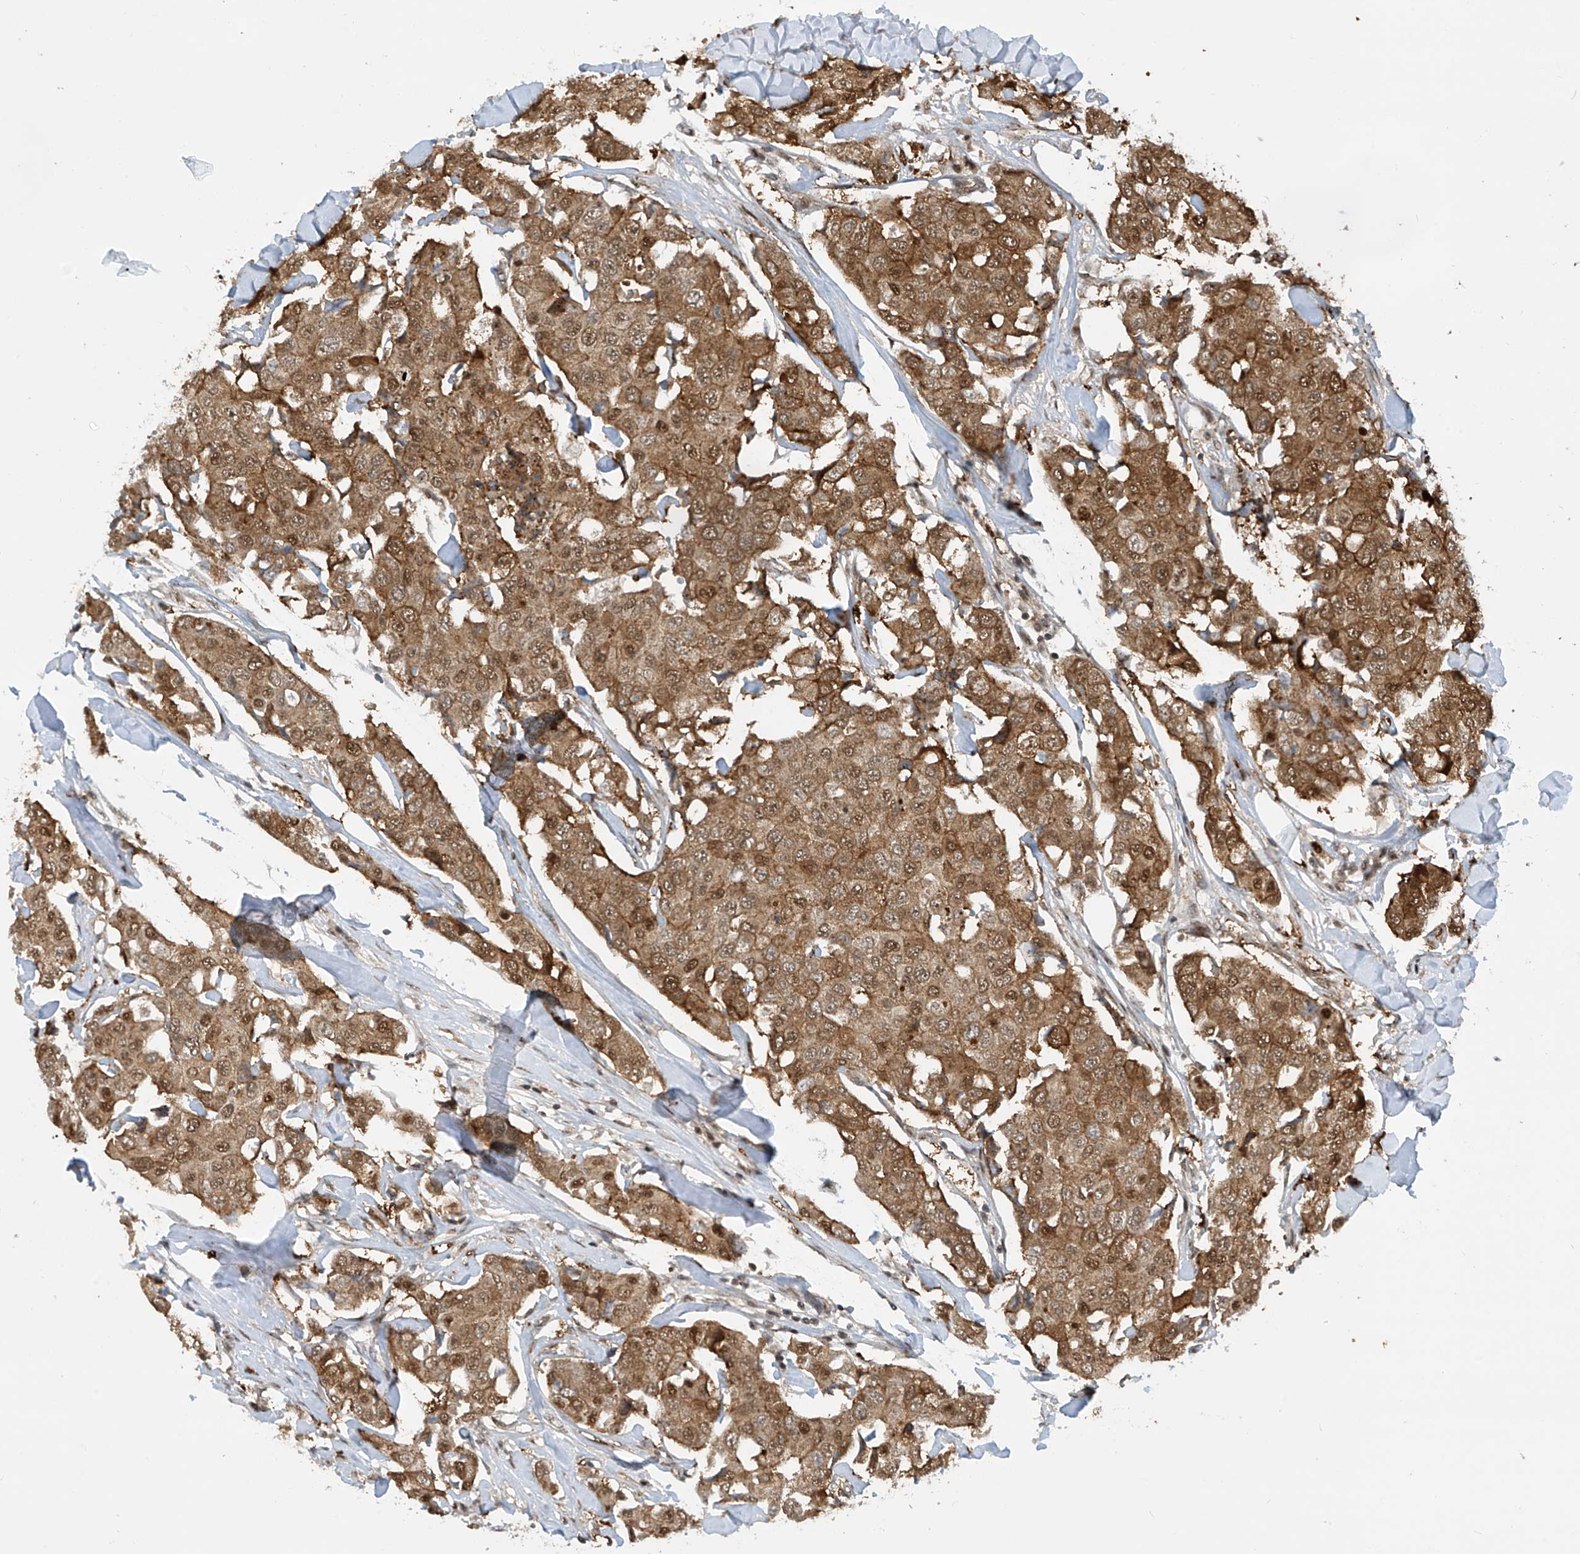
{"staining": {"intensity": "moderate", "quantity": ">75%", "location": "cytoplasmic/membranous,nuclear"}, "tissue": "breast cancer", "cell_type": "Tumor cells", "image_type": "cancer", "snomed": [{"axis": "morphology", "description": "Duct carcinoma"}, {"axis": "topography", "description": "Breast"}], "caption": "This histopathology image displays IHC staining of human breast cancer (infiltrating ductal carcinoma), with medium moderate cytoplasmic/membranous and nuclear expression in approximately >75% of tumor cells.", "gene": "LAGE3", "patient": {"sex": "female", "age": 80}}